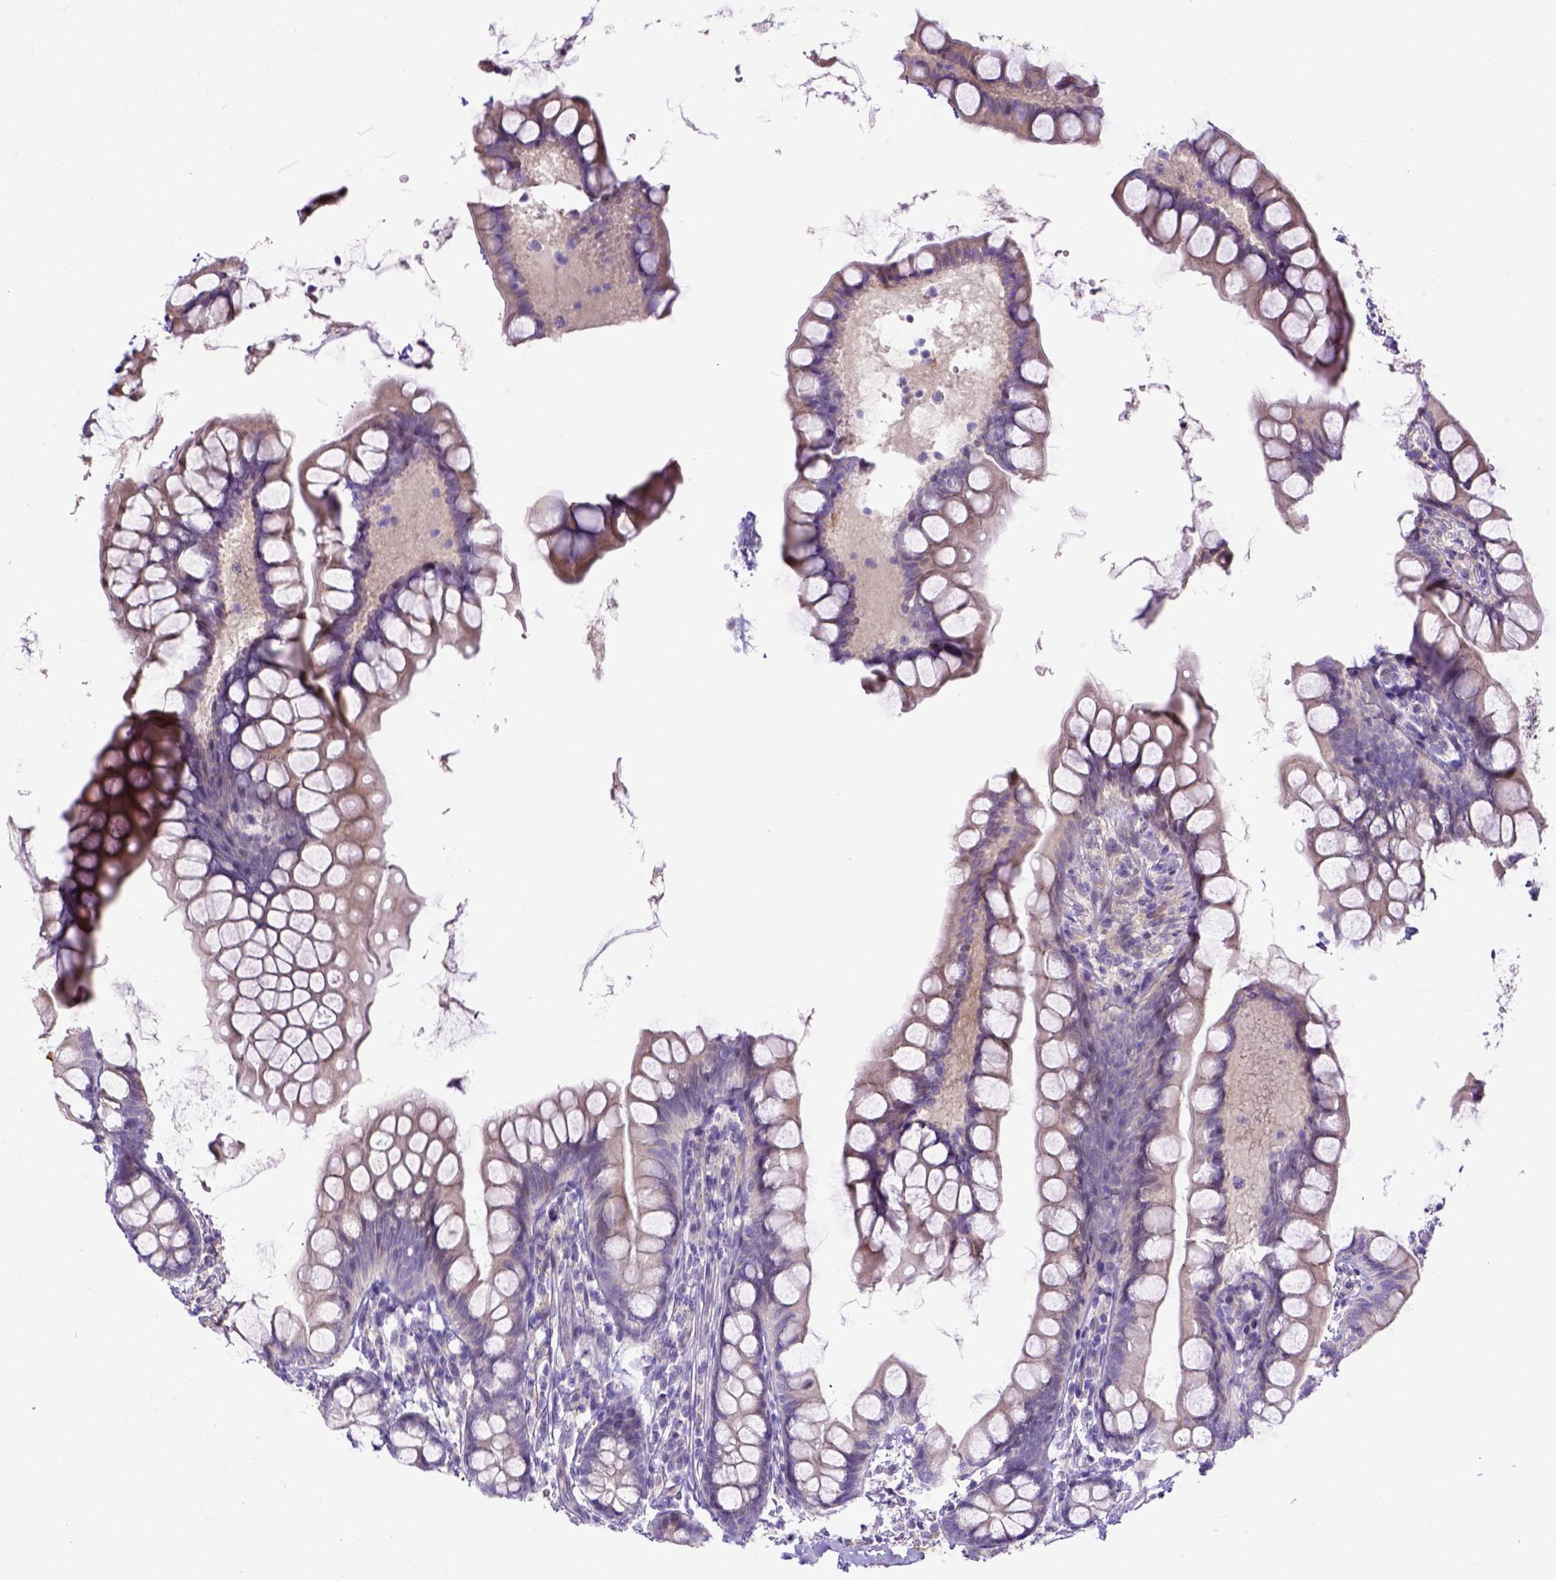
{"staining": {"intensity": "negative", "quantity": "none", "location": "none"}, "tissue": "small intestine", "cell_type": "Glandular cells", "image_type": "normal", "snomed": [{"axis": "morphology", "description": "Normal tissue, NOS"}, {"axis": "topography", "description": "Small intestine"}], "caption": "IHC of benign human small intestine reveals no staining in glandular cells. (Immunohistochemistry, brightfield microscopy, high magnification).", "gene": "CD40", "patient": {"sex": "male", "age": 70}}